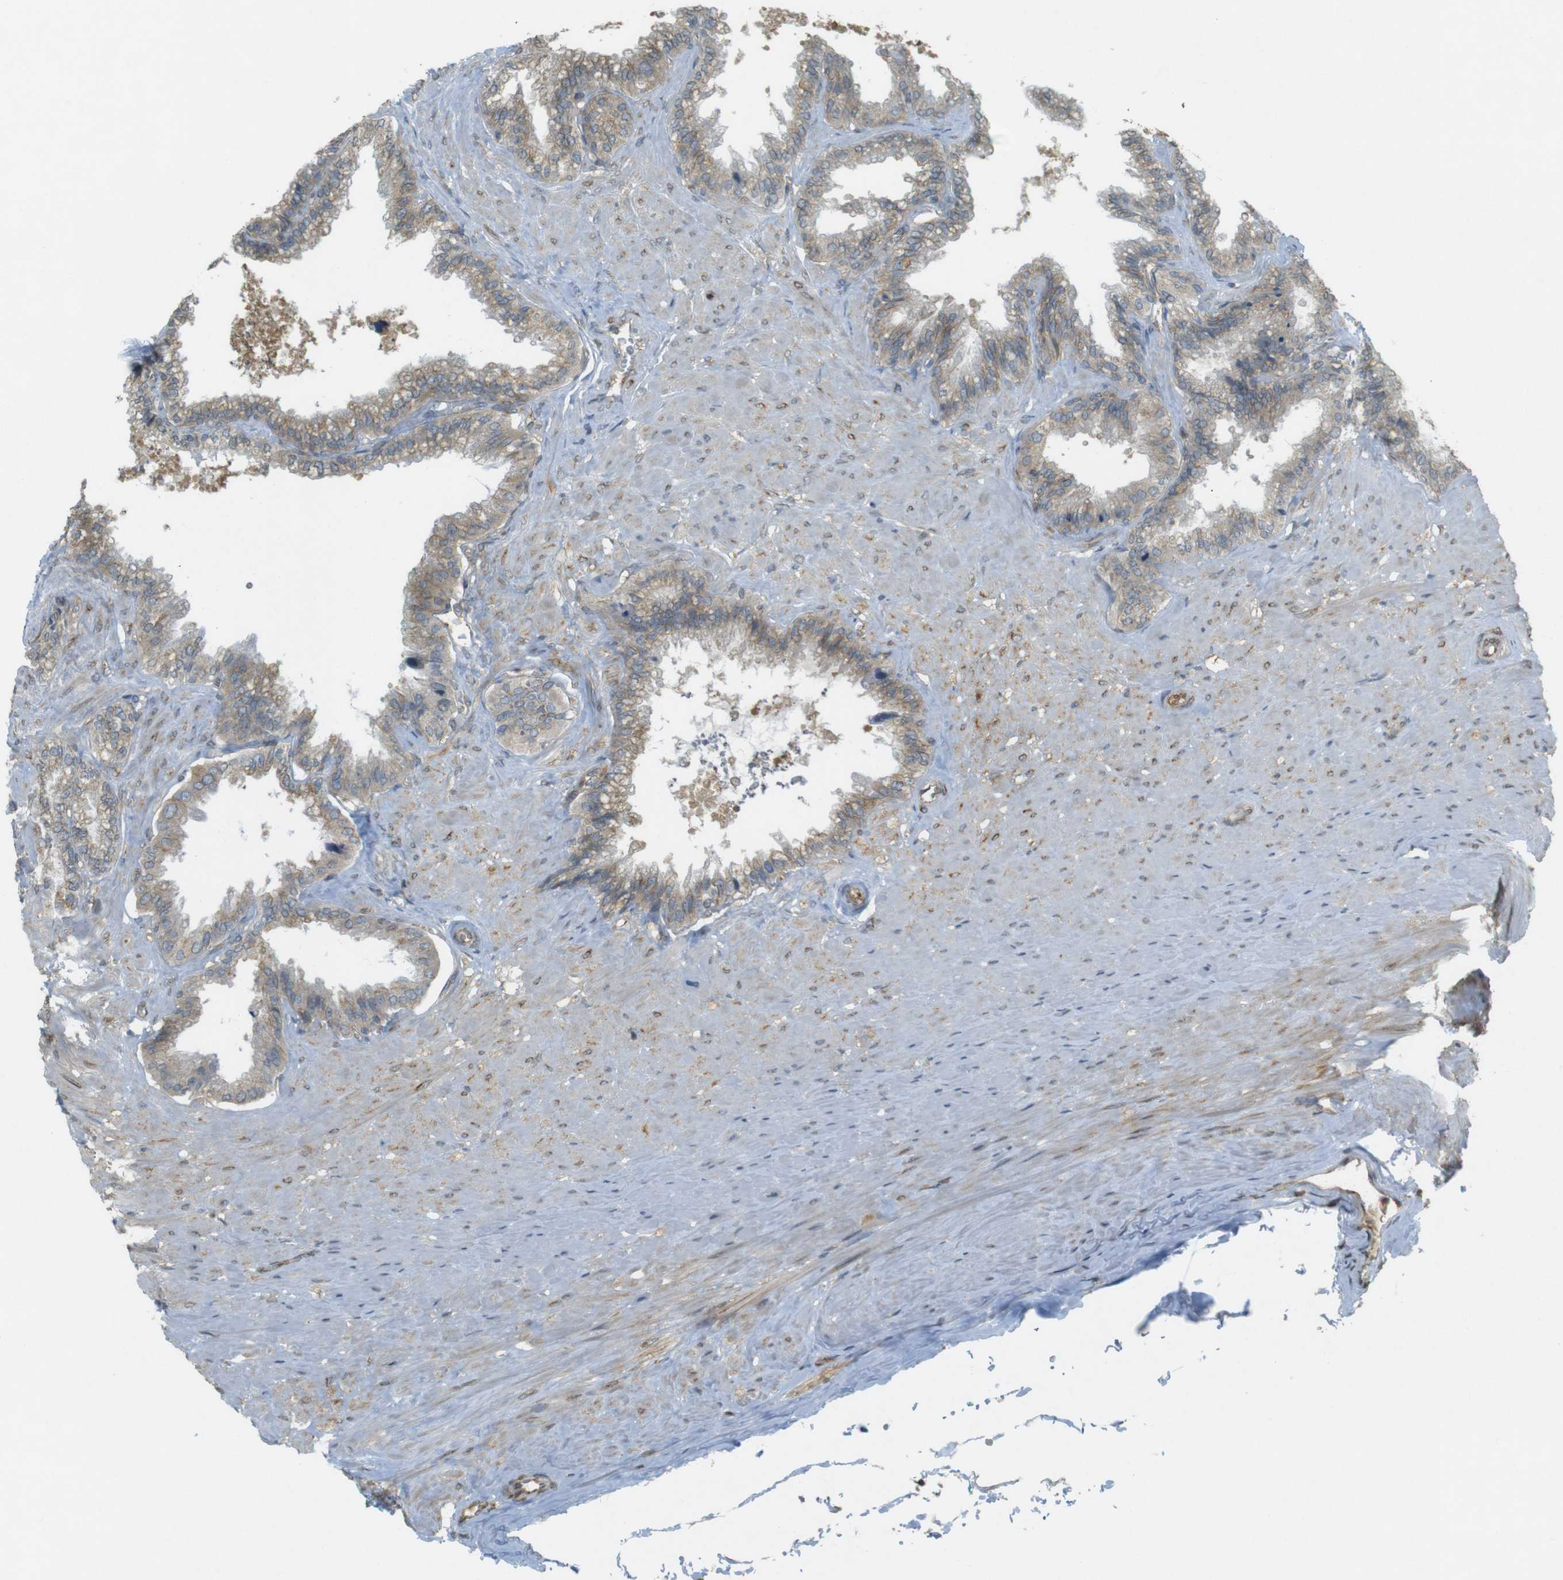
{"staining": {"intensity": "weak", "quantity": ">75%", "location": "cytoplasmic/membranous"}, "tissue": "seminal vesicle", "cell_type": "Glandular cells", "image_type": "normal", "snomed": [{"axis": "morphology", "description": "Normal tissue, NOS"}, {"axis": "topography", "description": "Seminal veicle"}], "caption": "DAB (3,3'-diaminobenzidine) immunohistochemical staining of unremarkable human seminal vesicle displays weak cytoplasmic/membranous protein staining in approximately >75% of glandular cells. (brown staining indicates protein expression, while blue staining denotes nuclei).", "gene": "KIF5B", "patient": {"sex": "male", "age": 46}}